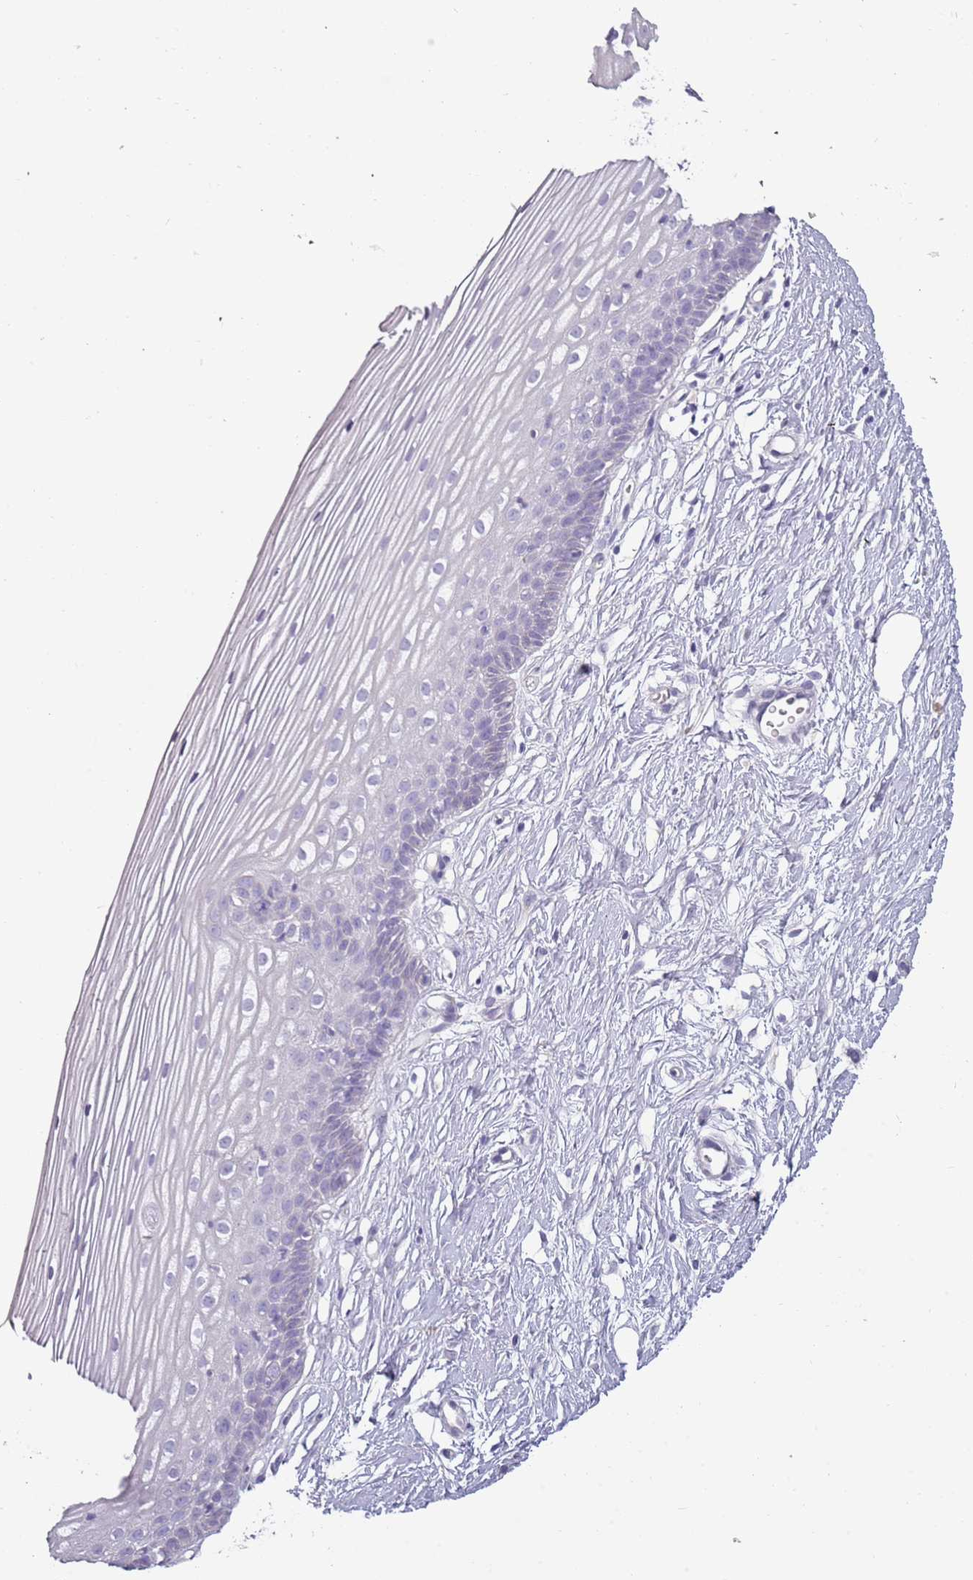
{"staining": {"intensity": "negative", "quantity": "none", "location": "none"}, "tissue": "cervix", "cell_type": "Glandular cells", "image_type": "normal", "snomed": [{"axis": "morphology", "description": "Normal tissue, NOS"}, {"axis": "topography", "description": "Cervix"}], "caption": "Glandular cells show no significant protein positivity in unremarkable cervix.", "gene": "TNFRSF6B", "patient": {"sex": "female", "age": 40}}